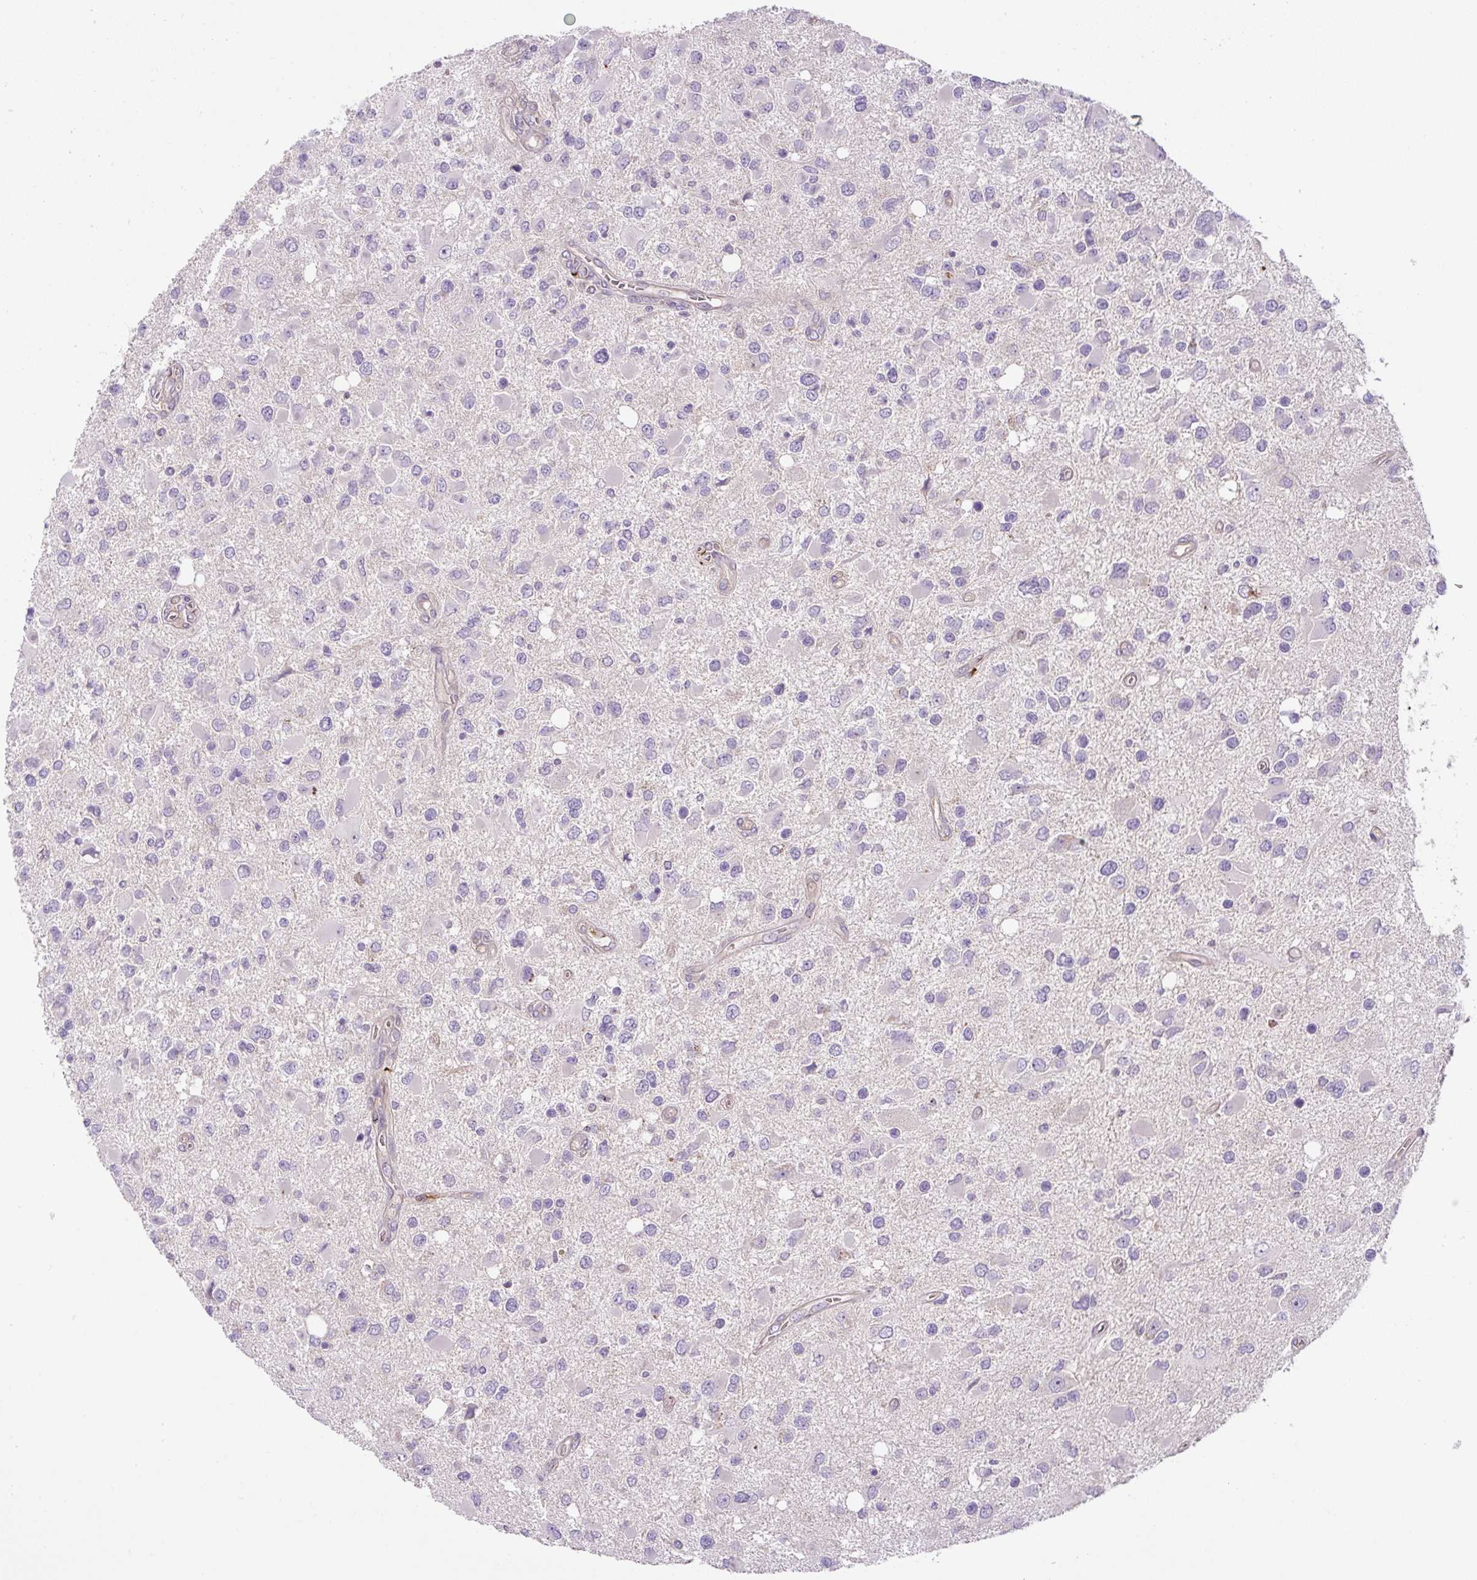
{"staining": {"intensity": "negative", "quantity": "none", "location": "none"}, "tissue": "glioma", "cell_type": "Tumor cells", "image_type": "cancer", "snomed": [{"axis": "morphology", "description": "Glioma, malignant, High grade"}, {"axis": "topography", "description": "Brain"}], "caption": "This is an immunohistochemistry image of glioma. There is no positivity in tumor cells.", "gene": "UBL3", "patient": {"sex": "male", "age": 53}}